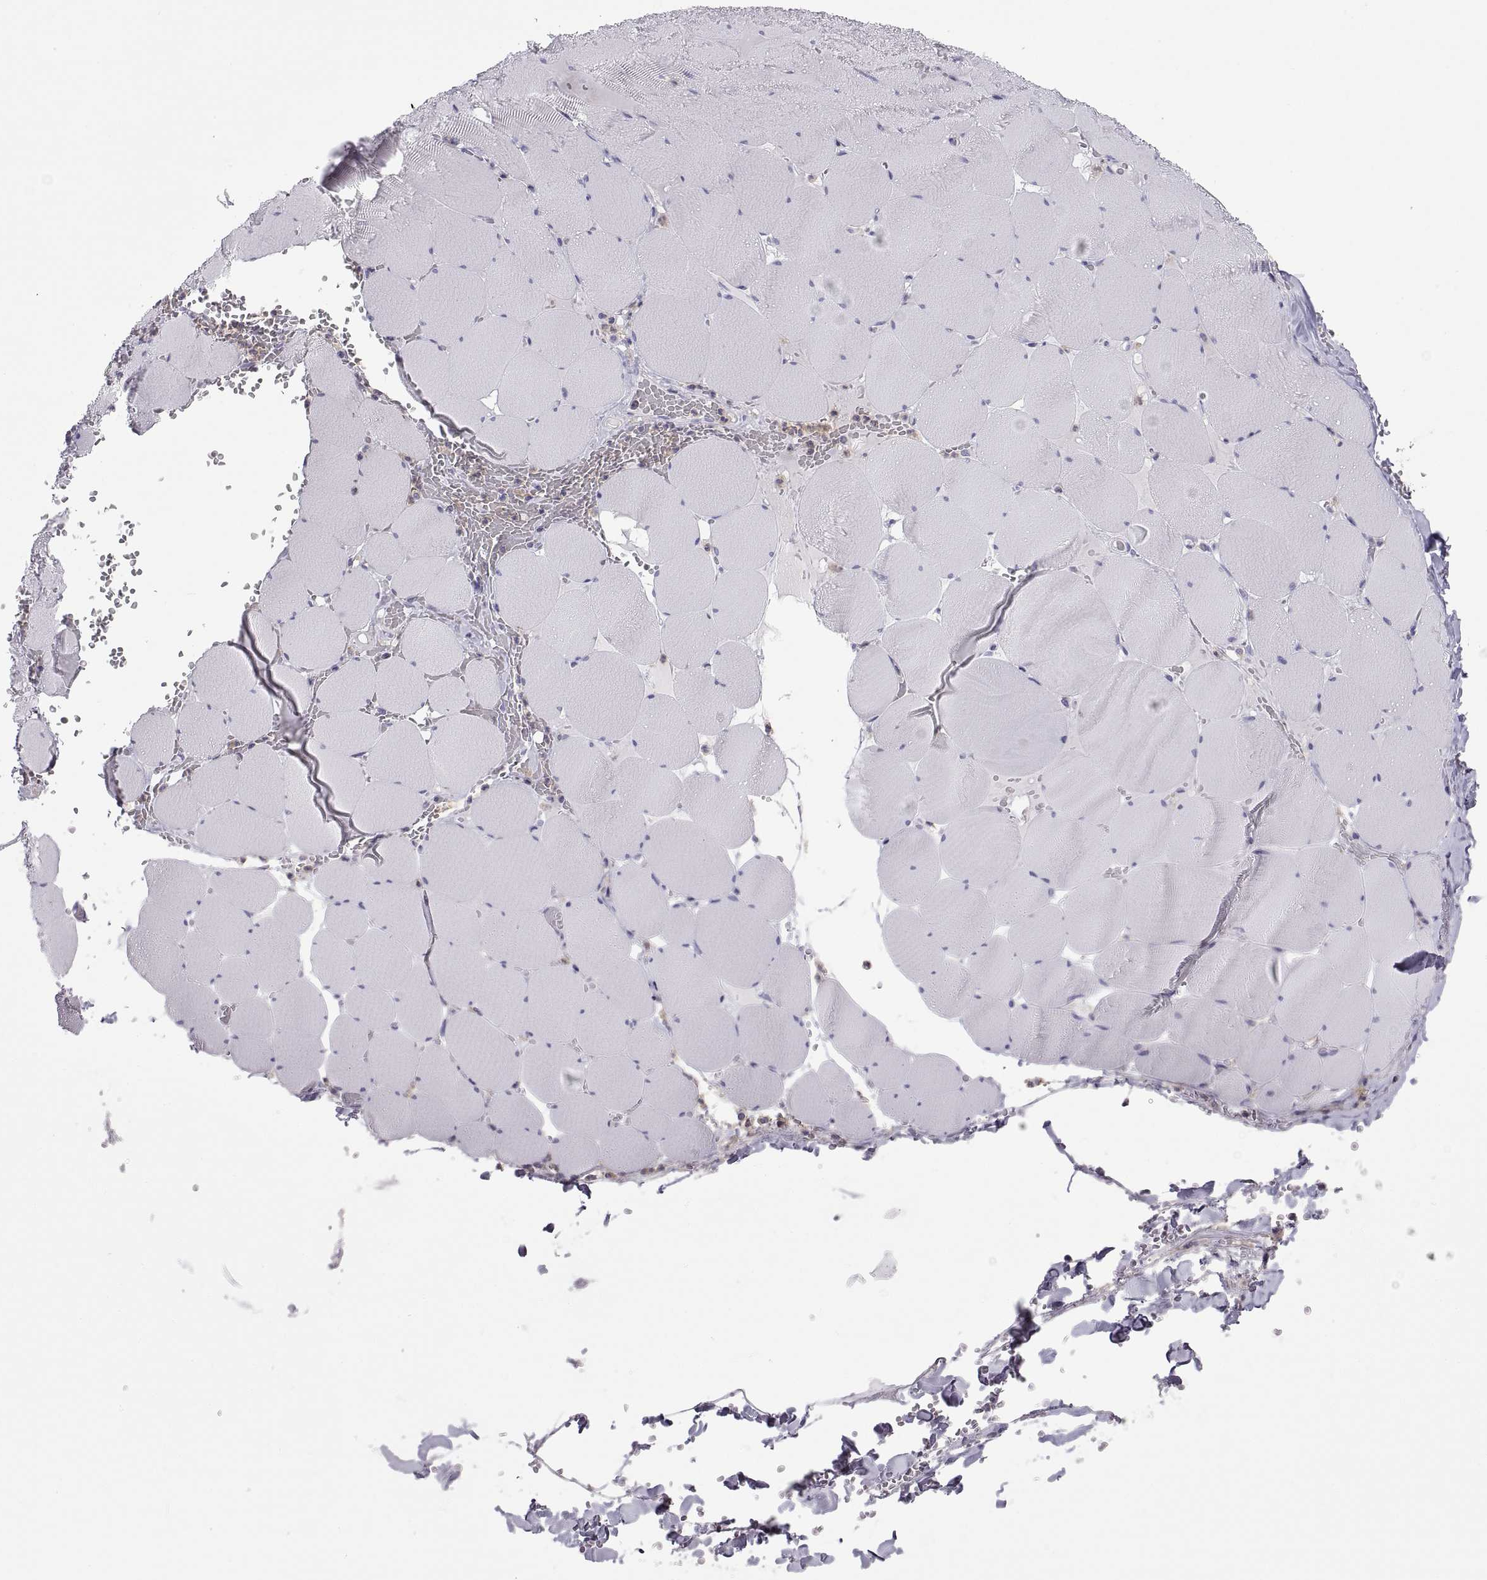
{"staining": {"intensity": "negative", "quantity": "none", "location": "none"}, "tissue": "skeletal muscle", "cell_type": "Myocytes", "image_type": "normal", "snomed": [{"axis": "morphology", "description": "Normal tissue, NOS"}, {"axis": "morphology", "description": "Malignant melanoma, Metastatic site"}, {"axis": "topography", "description": "Skeletal muscle"}], "caption": "Immunohistochemistry (IHC) of normal human skeletal muscle exhibits no positivity in myocytes.", "gene": "RGS19", "patient": {"sex": "male", "age": 50}}